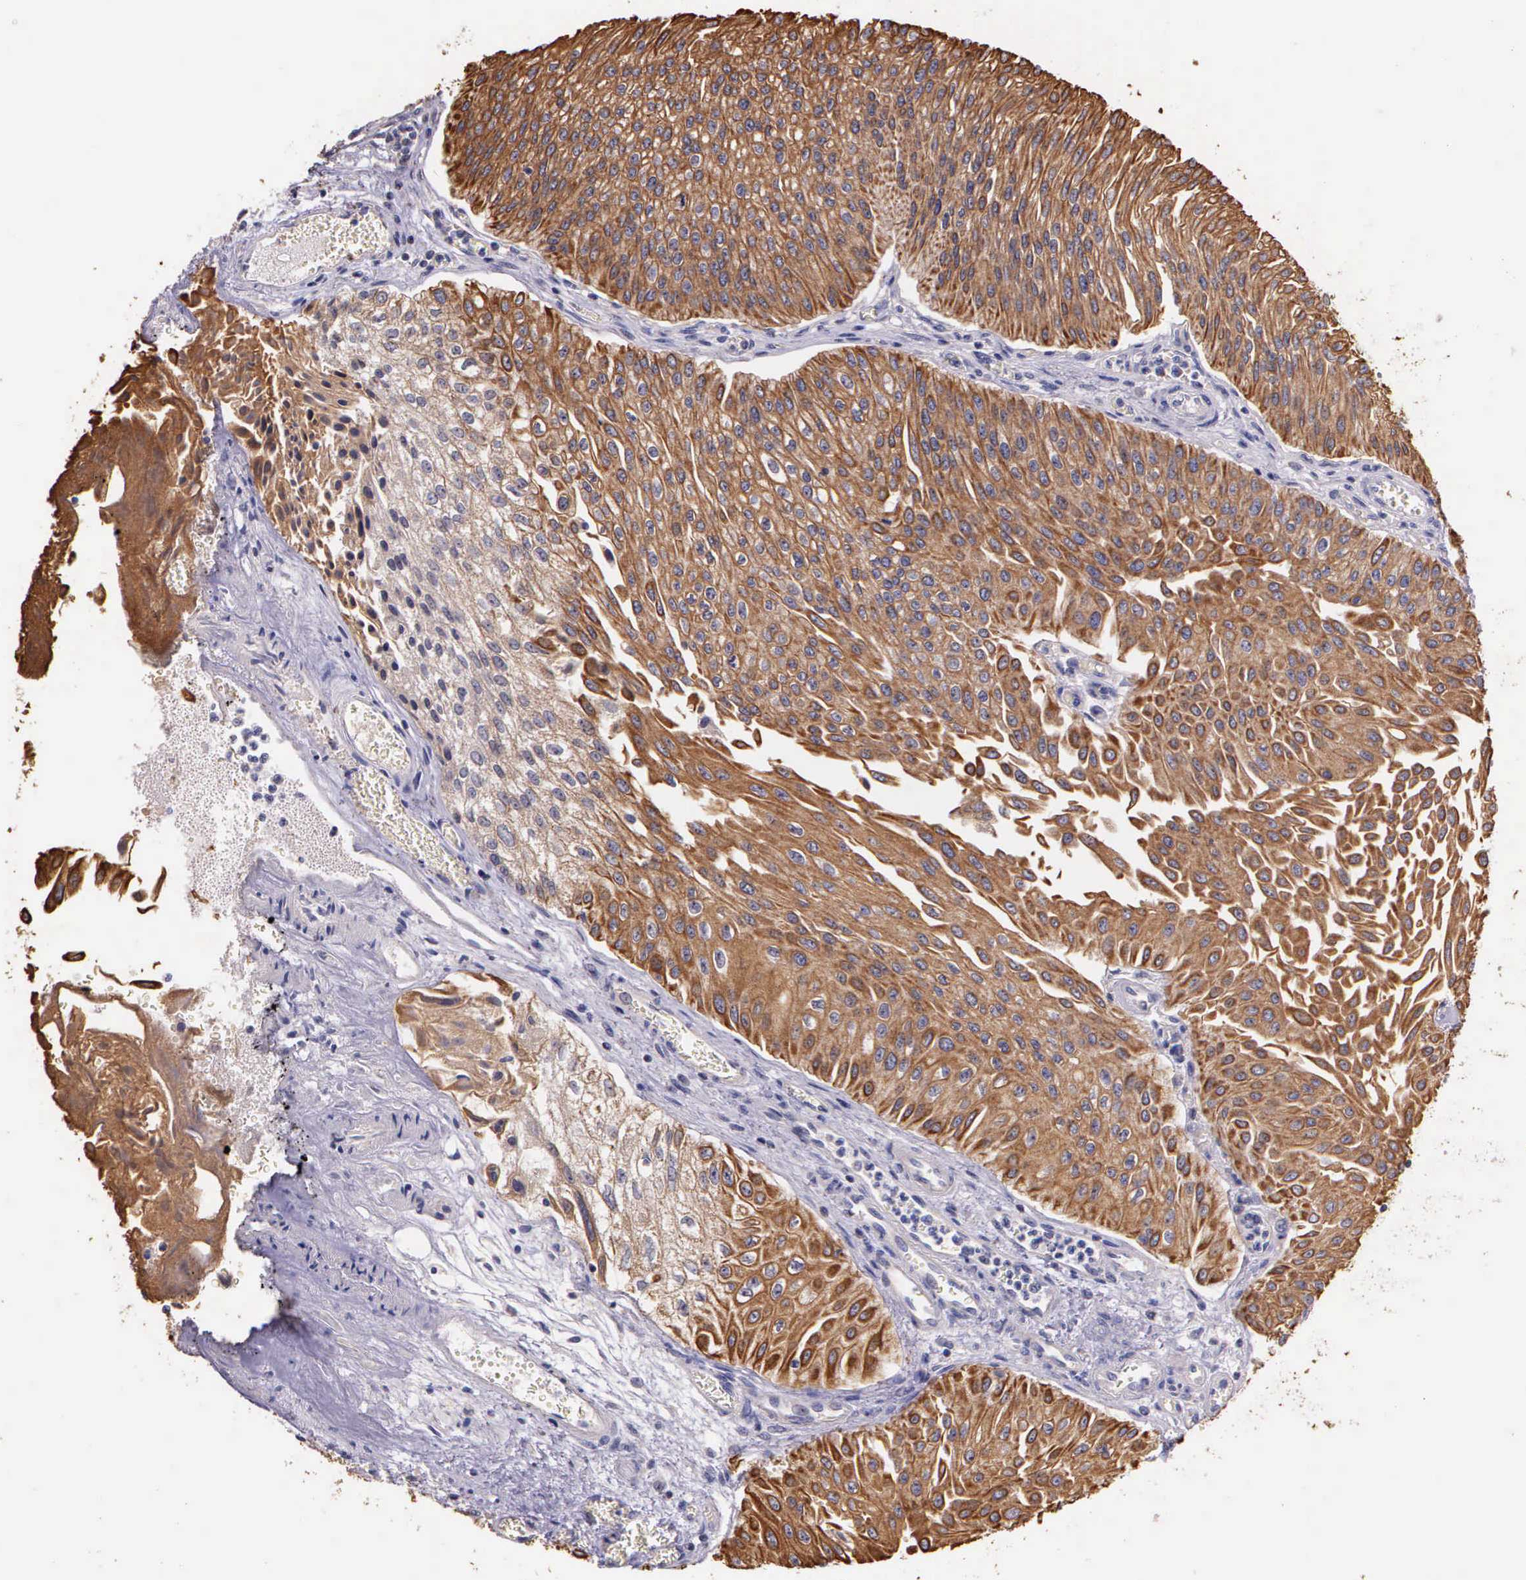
{"staining": {"intensity": "moderate", "quantity": ">75%", "location": "cytoplasmic/membranous"}, "tissue": "urothelial cancer", "cell_type": "Tumor cells", "image_type": "cancer", "snomed": [{"axis": "morphology", "description": "Urothelial carcinoma, Low grade"}, {"axis": "topography", "description": "Urinary bladder"}], "caption": "Protein staining by IHC exhibits moderate cytoplasmic/membranous staining in about >75% of tumor cells in urothelial cancer.", "gene": "IGBP1", "patient": {"sex": "male", "age": 86}}